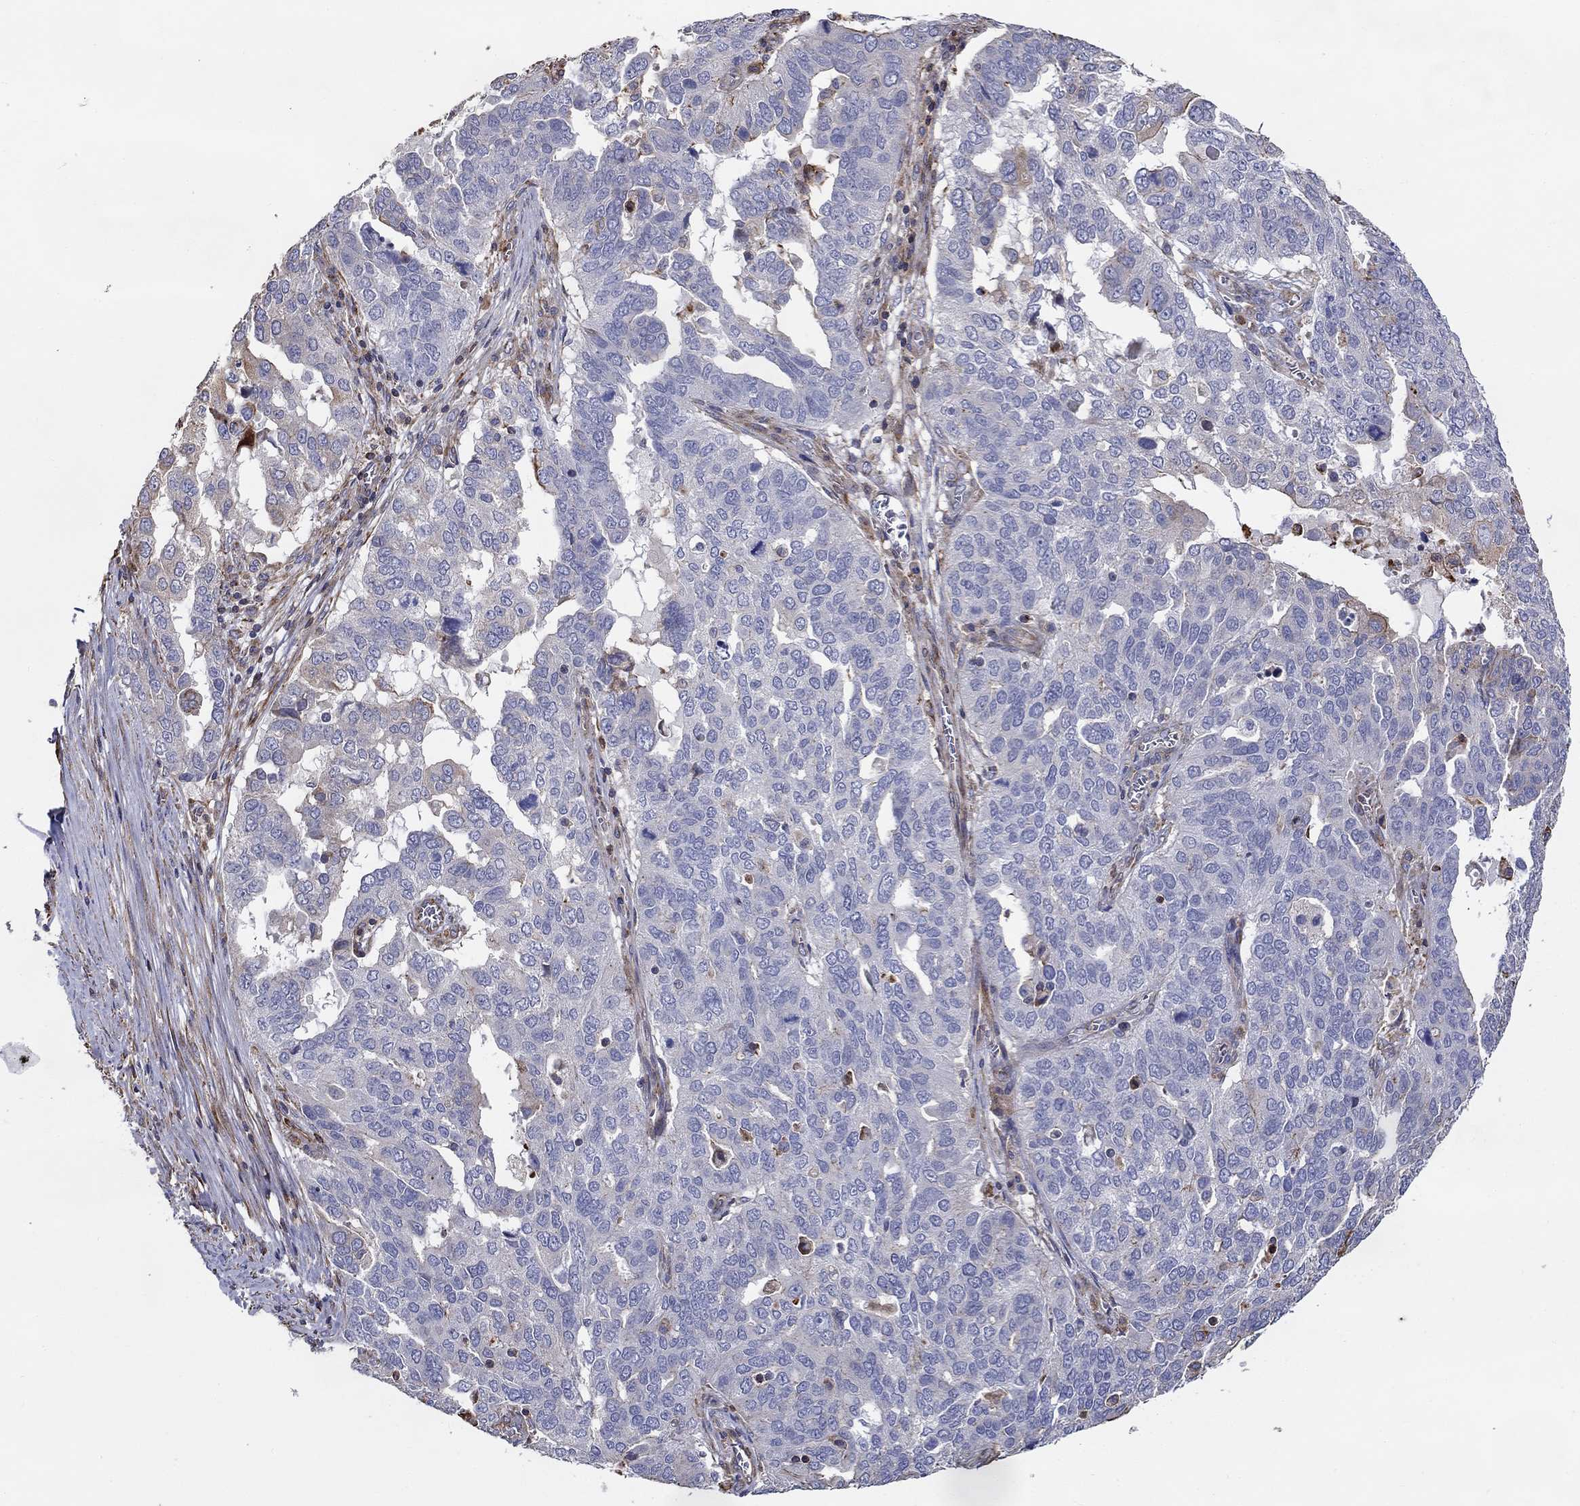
{"staining": {"intensity": "weak", "quantity": "<25%", "location": "cytoplasmic/membranous"}, "tissue": "ovarian cancer", "cell_type": "Tumor cells", "image_type": "cancer", "snomed": [{"axis": "morphology", "description": "Carcinoma, endometroid"}, {"axis": "topography", "description": "Soft tissue"}, {"axis": "topography", "description": "Ovary"}], "caption": "A histopathology image of human ovarian cancer is negative for staining in tumor cells.", "gene": "NPHP1", "patient": {"sex": "female", "age": 52}}